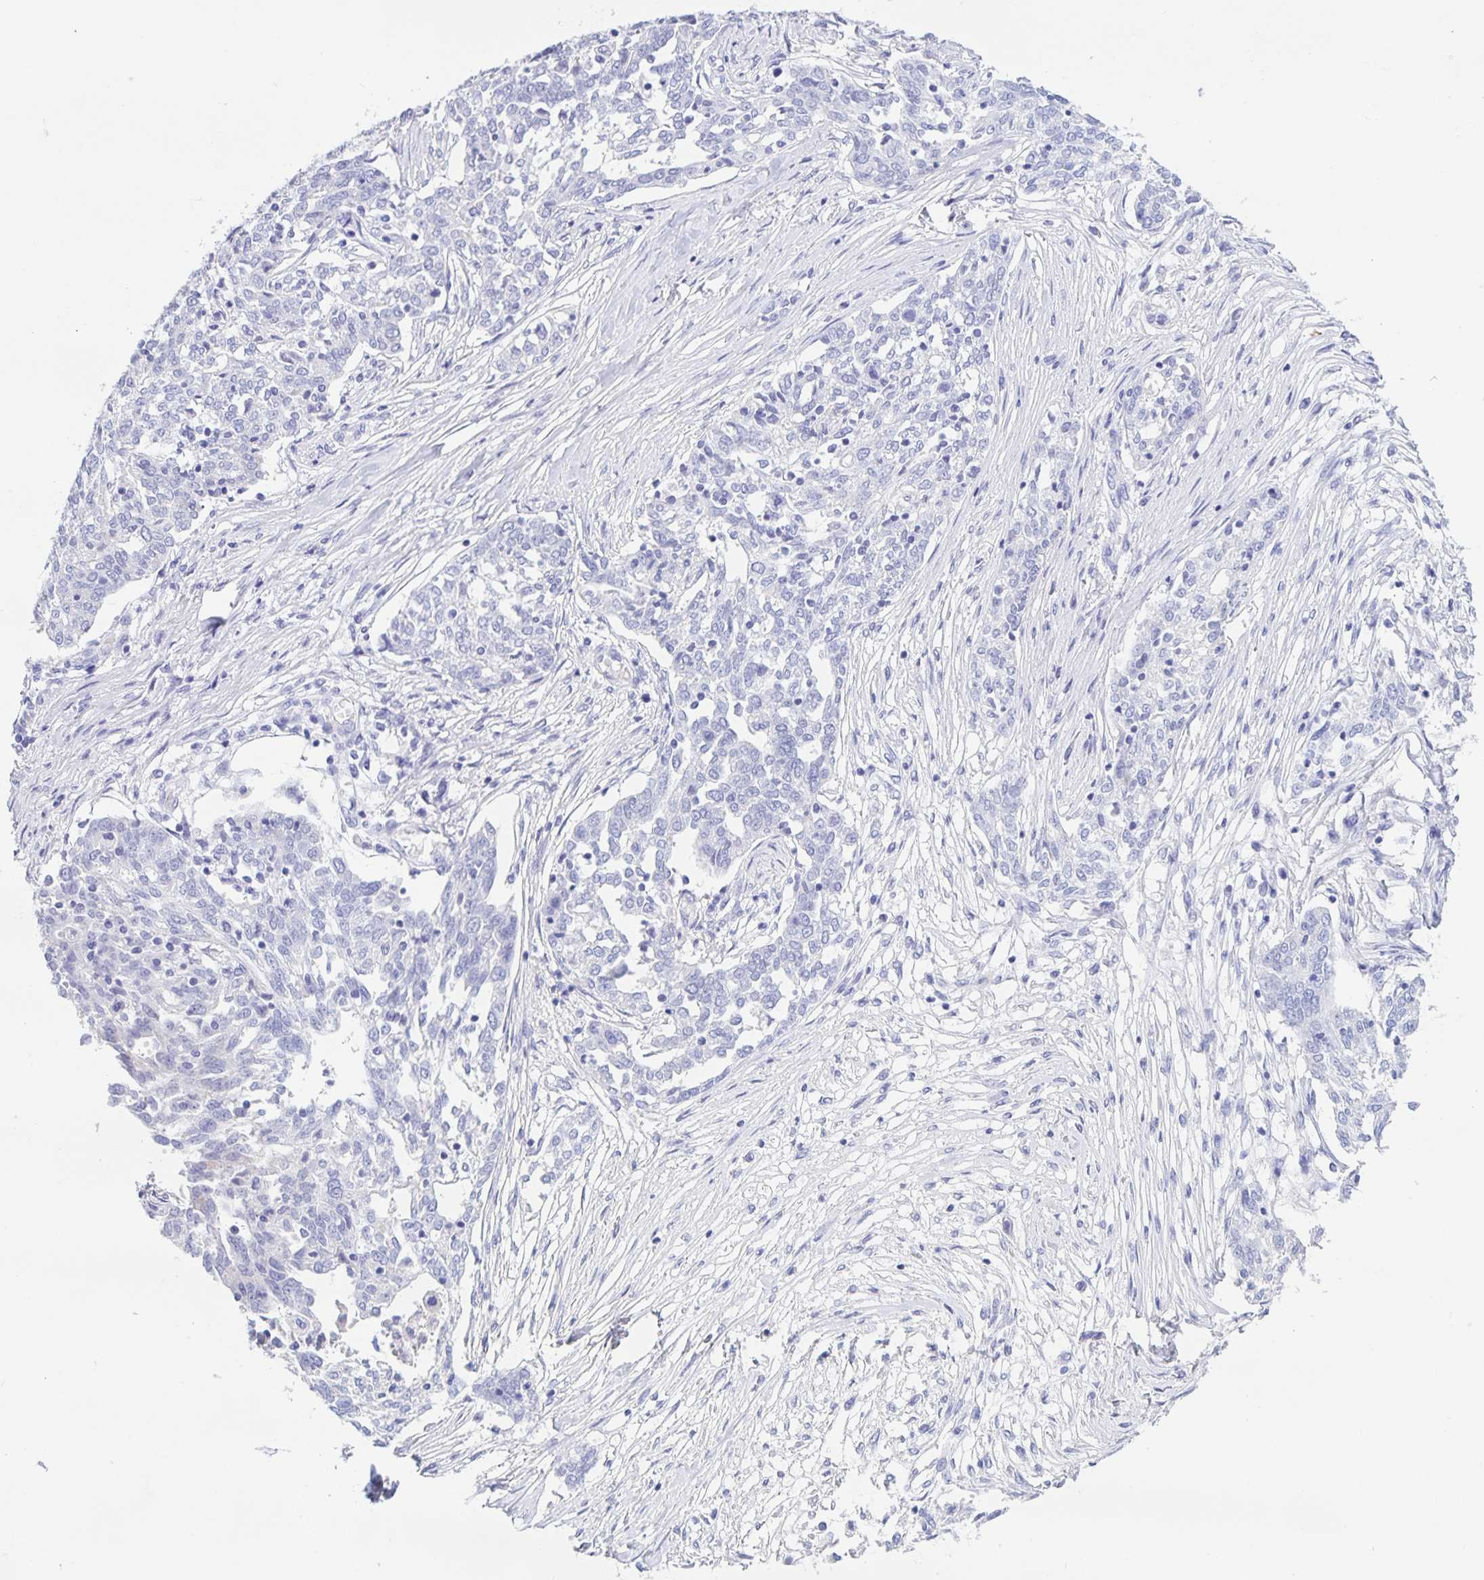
{"staining": {"intensity": "negative", "quantity": "none", "location": "none"}, "tissue": "ovarian cancer", "cell_type": "Tumor cells", "image_type": "cancer", "snomed": [{"axis": "morphology", "description": "Cystadenocarcinoma, serous, NOS"}, {"axis": "topography", "description": "Ovary"}], "caption": "Serous cystadenocarcinoma (ovarian) stained for a protein using IHC reveals no staining tumor cells.", "gene": "DMBT1", "patient": {"sex": "female", "age": 67}}